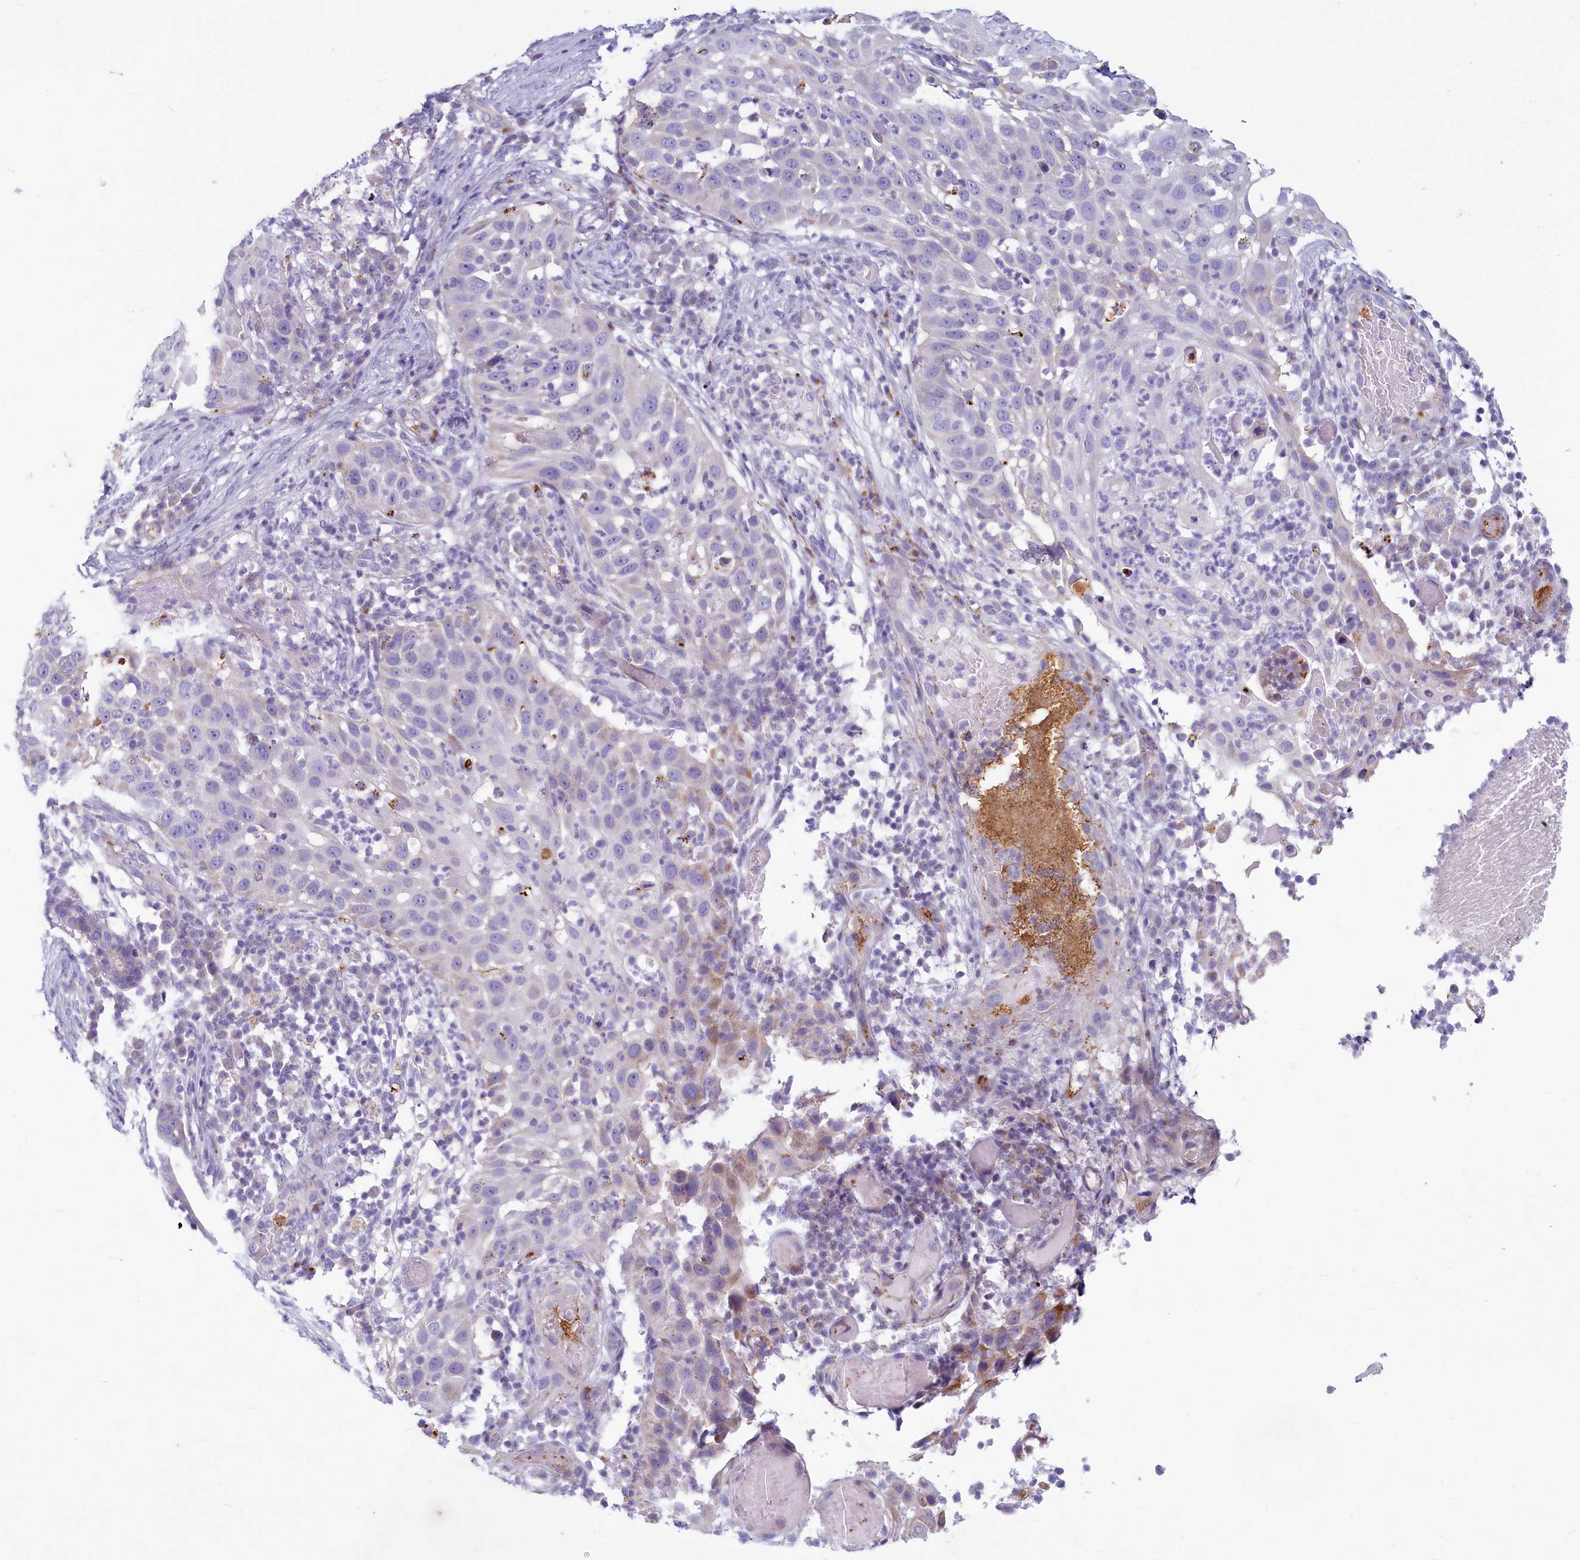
{"staining": {"intensity": "negative", "quantity": "none", "location": "none"}, "tissue": "skin cancer", "cell_type": "Tumor cells", "image_type": "cancer", "snomed": [{"axis": "morphology", "description": "Squamous cell carcinoma, NOS"}, {"axis": "topography", "description": "Skin"}], "caption": "Immunohistochemistry (IHC) of human skin squamous cell carcinoma shows no expression in tumor cells.", "gene": "LMOD3", "patient": {"sex": "female", "age": 44}}